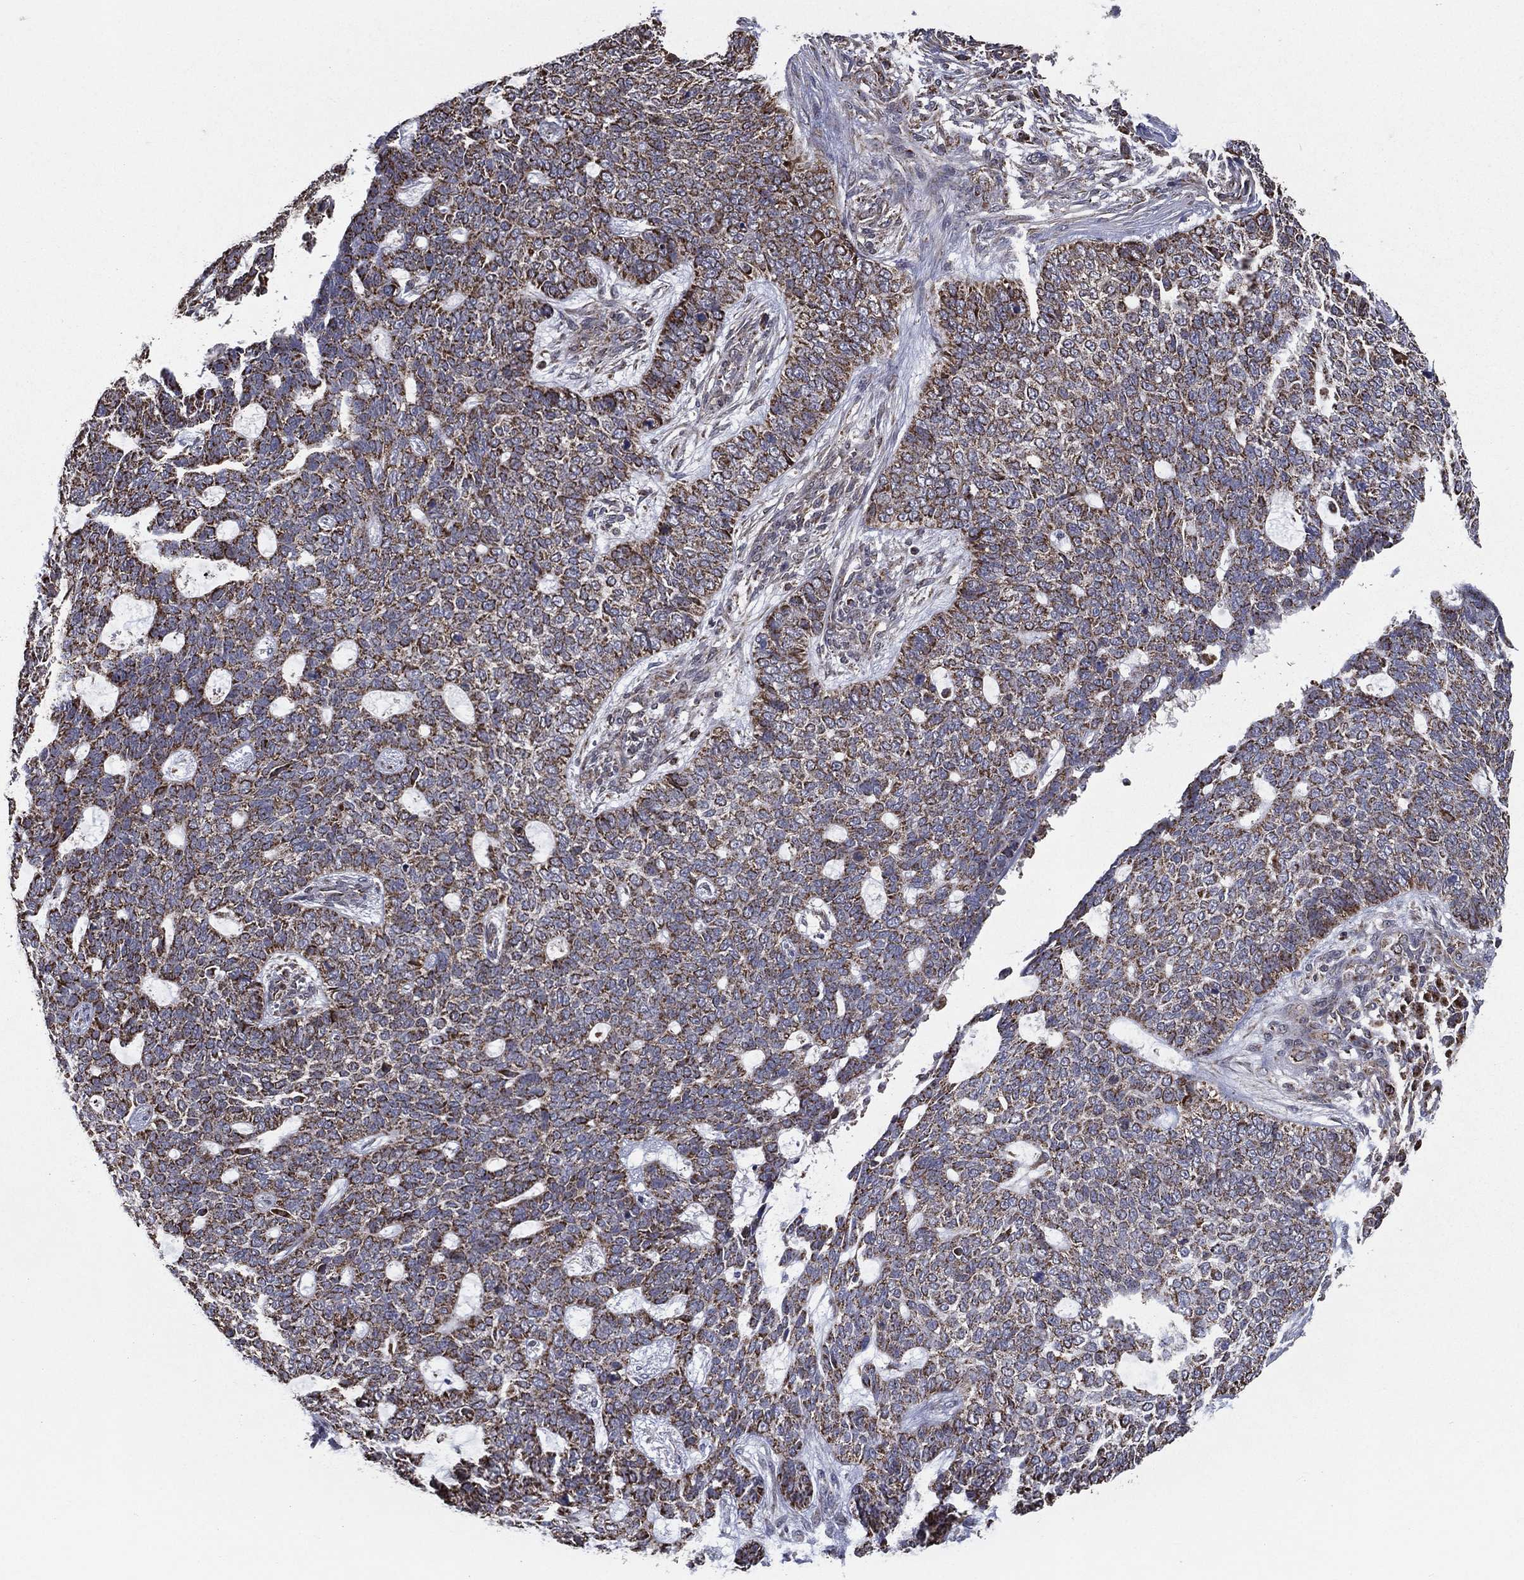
{"staining": {"intensity": "moderate", "quantity": ">75%", "location": "cytoplasmic/membranous"}, "tissue": "skin cancer", "cell_type": "Tumor cells", "image_type": "cancer", "snomed": [{"axis": "morphology", "description": "Basal cell carcinoma"}, {"axis": "topography", "description": "Skin"}], "caption": "DAB immunohistochemical staining of human basal cell carcinoma (skin) exhibits moderate cytoplasmic/membranous protein expression in approximately >75% of tumor cells. (brown staining indicates protein expression, while blue staining denotes nuclei).", "gene": "RIGI", "patient": {"sex": "female", "age": 69}}